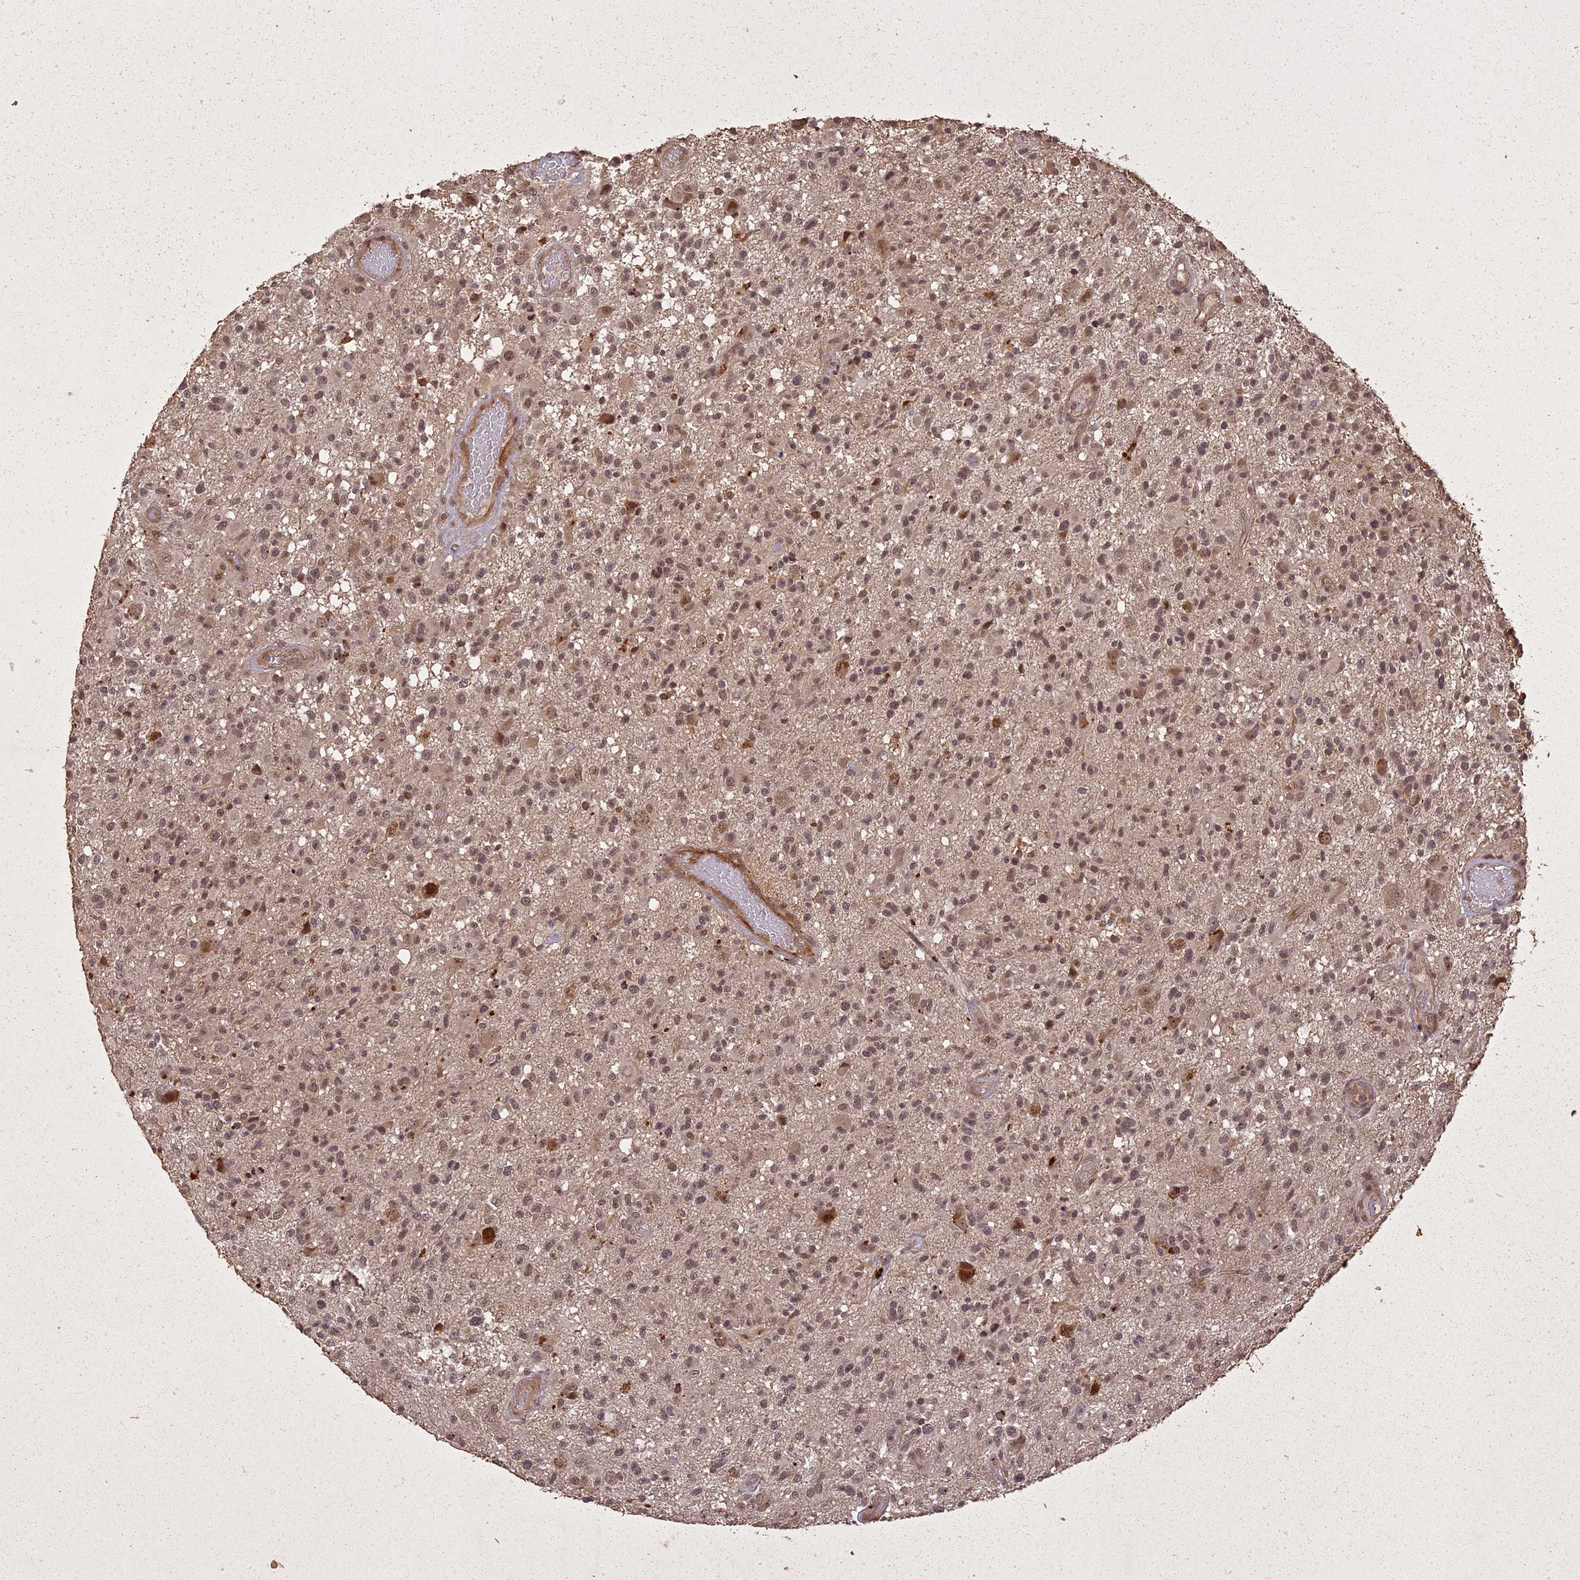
{"staining": {"intensity": "moderate", "quantity": ">75%", "location": "nuclear"}, "tissue": "glioma", "cell_type": "Tumor cells", "image_type": "cancer", "snomed": [{"axis": "morphology", "description": "Glioma, malignant, High grade"}, {"axis": "morphology", "description": "Glioblastoma, NOS"}, {"axis": "topography", "description": "Brain"}], "caption": "Immunohistochemistry (IHC) micrograph of human glioma stained for a protein (brown), which exhibits medium levels of moderate nuclear staining in about >75% of tumor cells.", "gene": "LIN37", "patient": {"sex": "male", "age": 60}}